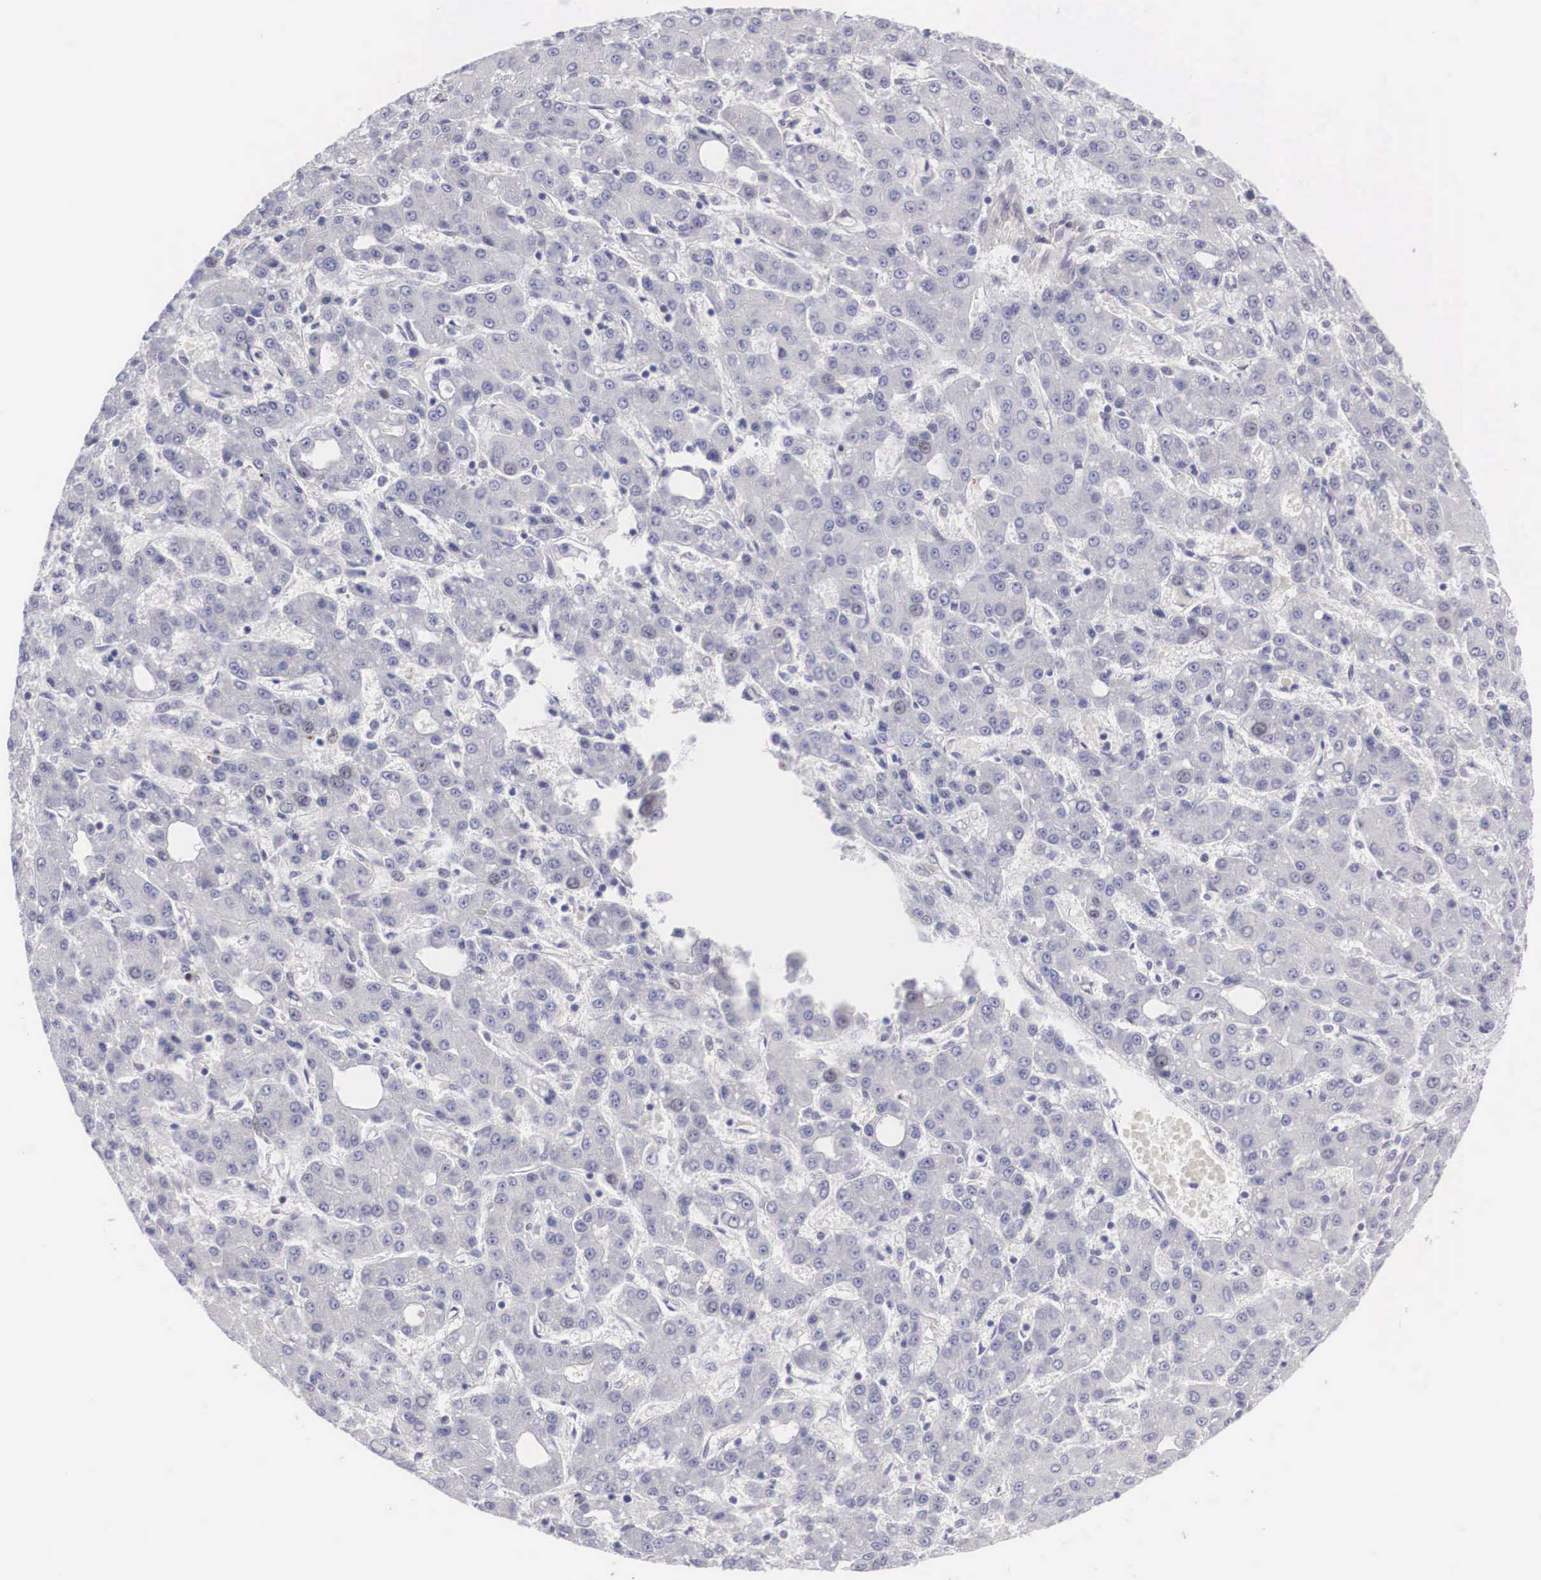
{"staining": {"intensity": "negative", "quantity": "none", "location": "none"}, "tissue": "liver cancer", "cell_type": "Tumor cells", "image_type": "cancer", "snomed": [{"axis": "morphology", "description": "Carcinoma, Hepatocellular, NOS"}, {"axis": "topography", "description": "Liver"}], "caption": "Liver hepatocellular carcinoma was stained to show a protein in brown. There is no significant staining in tumor cells.", "gene": "MAST4", "patient": {"sex": "male", "age": 69}}